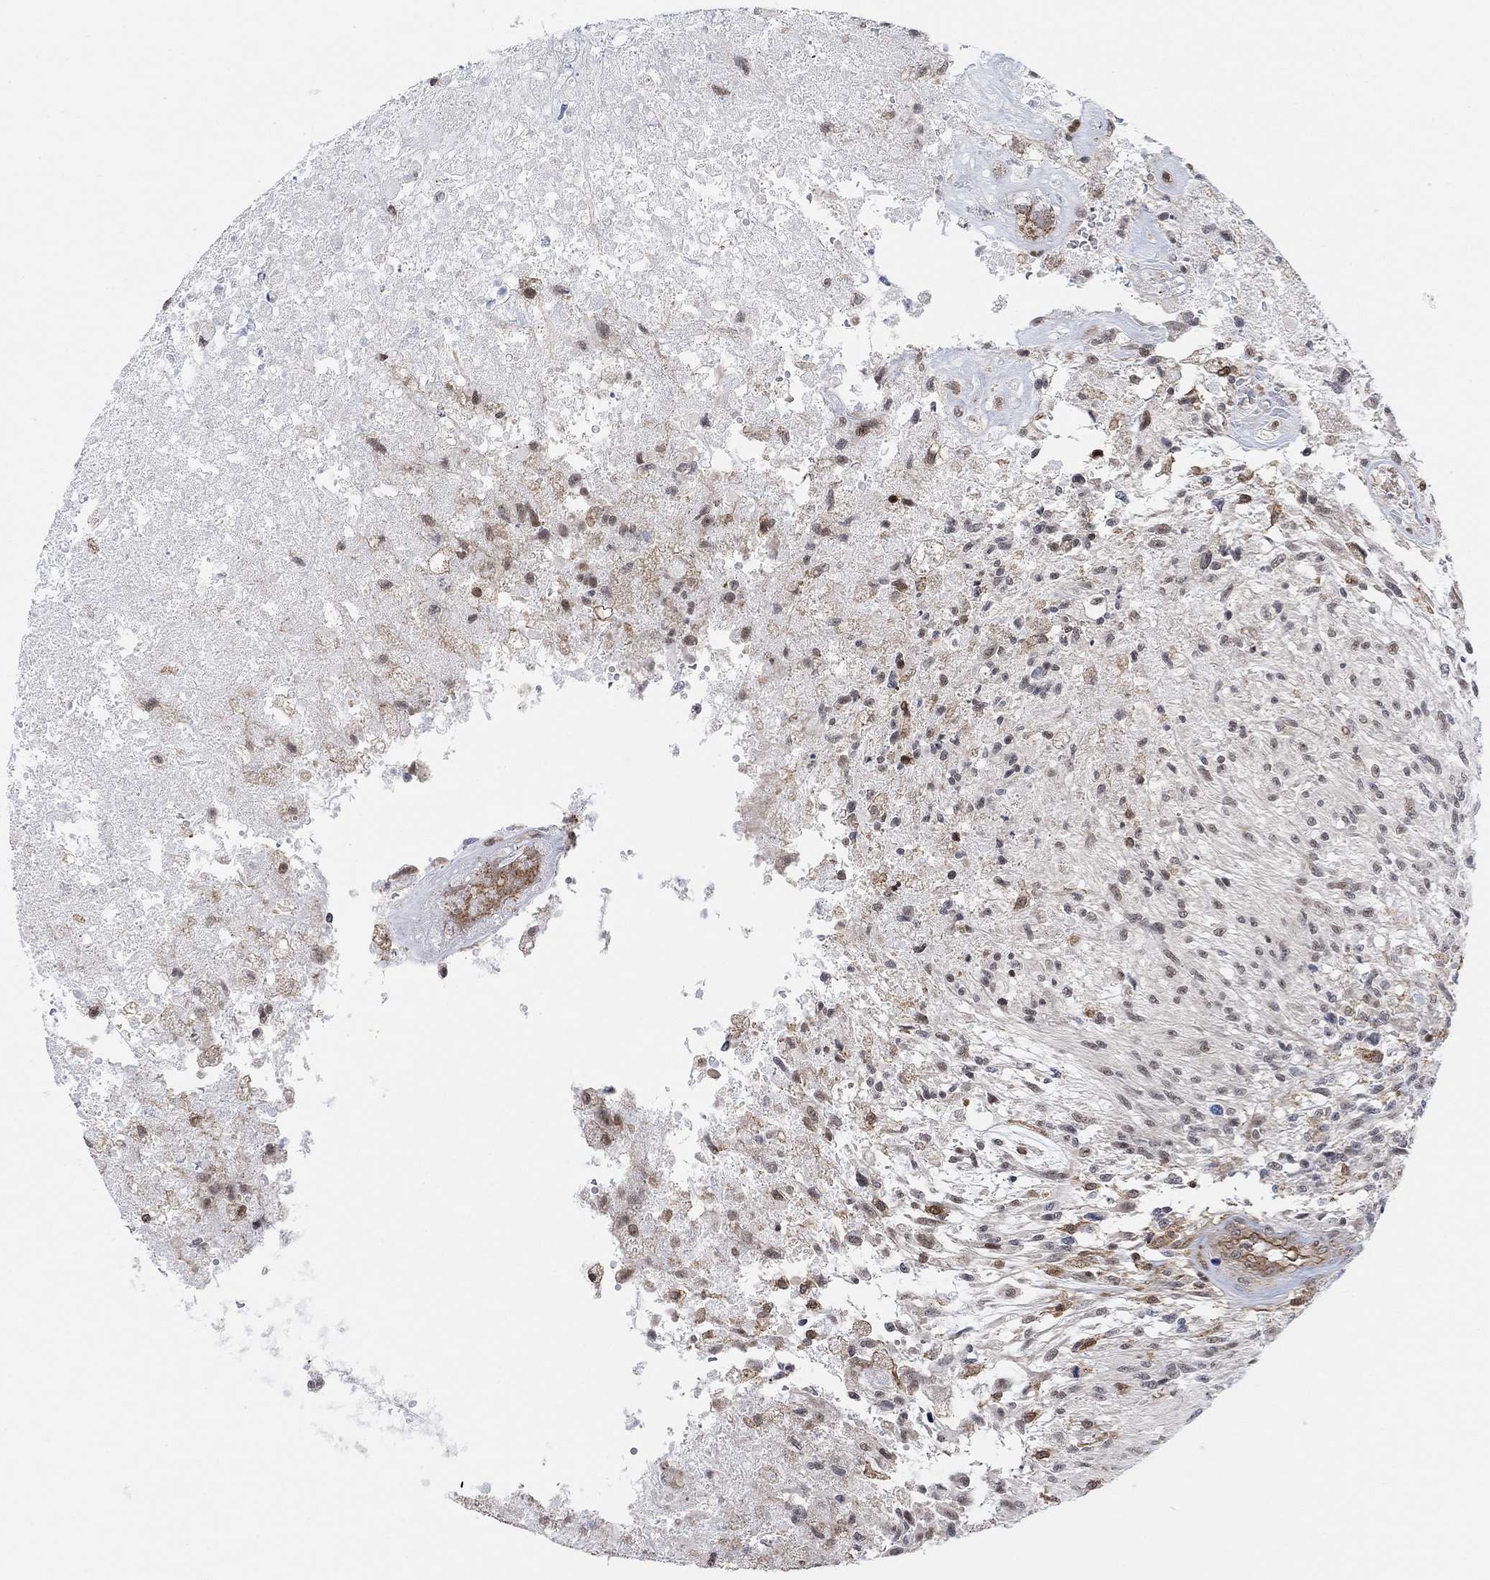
{"staining": {"intensity": "negative", "quantity": "none", "location": "none"}, "tissue": "glioma", "cell_type": "Tumor cells", "image_type": "cancer", "snomed": [{"axis": "morphology", "description": "Glioma, malignant, High grade"}, {"axis": "topography", "description": "Brain"}], "caption": "Immunohistochemical staining of human malignant glioma (high-grade) reveals no significant expression in tumor cells. (DAB immunohistochemistry visualized using brightfield microscopy, high magnification).", "gene": "PWWP2B", "patient": {"sex": "male", "age": 56}}